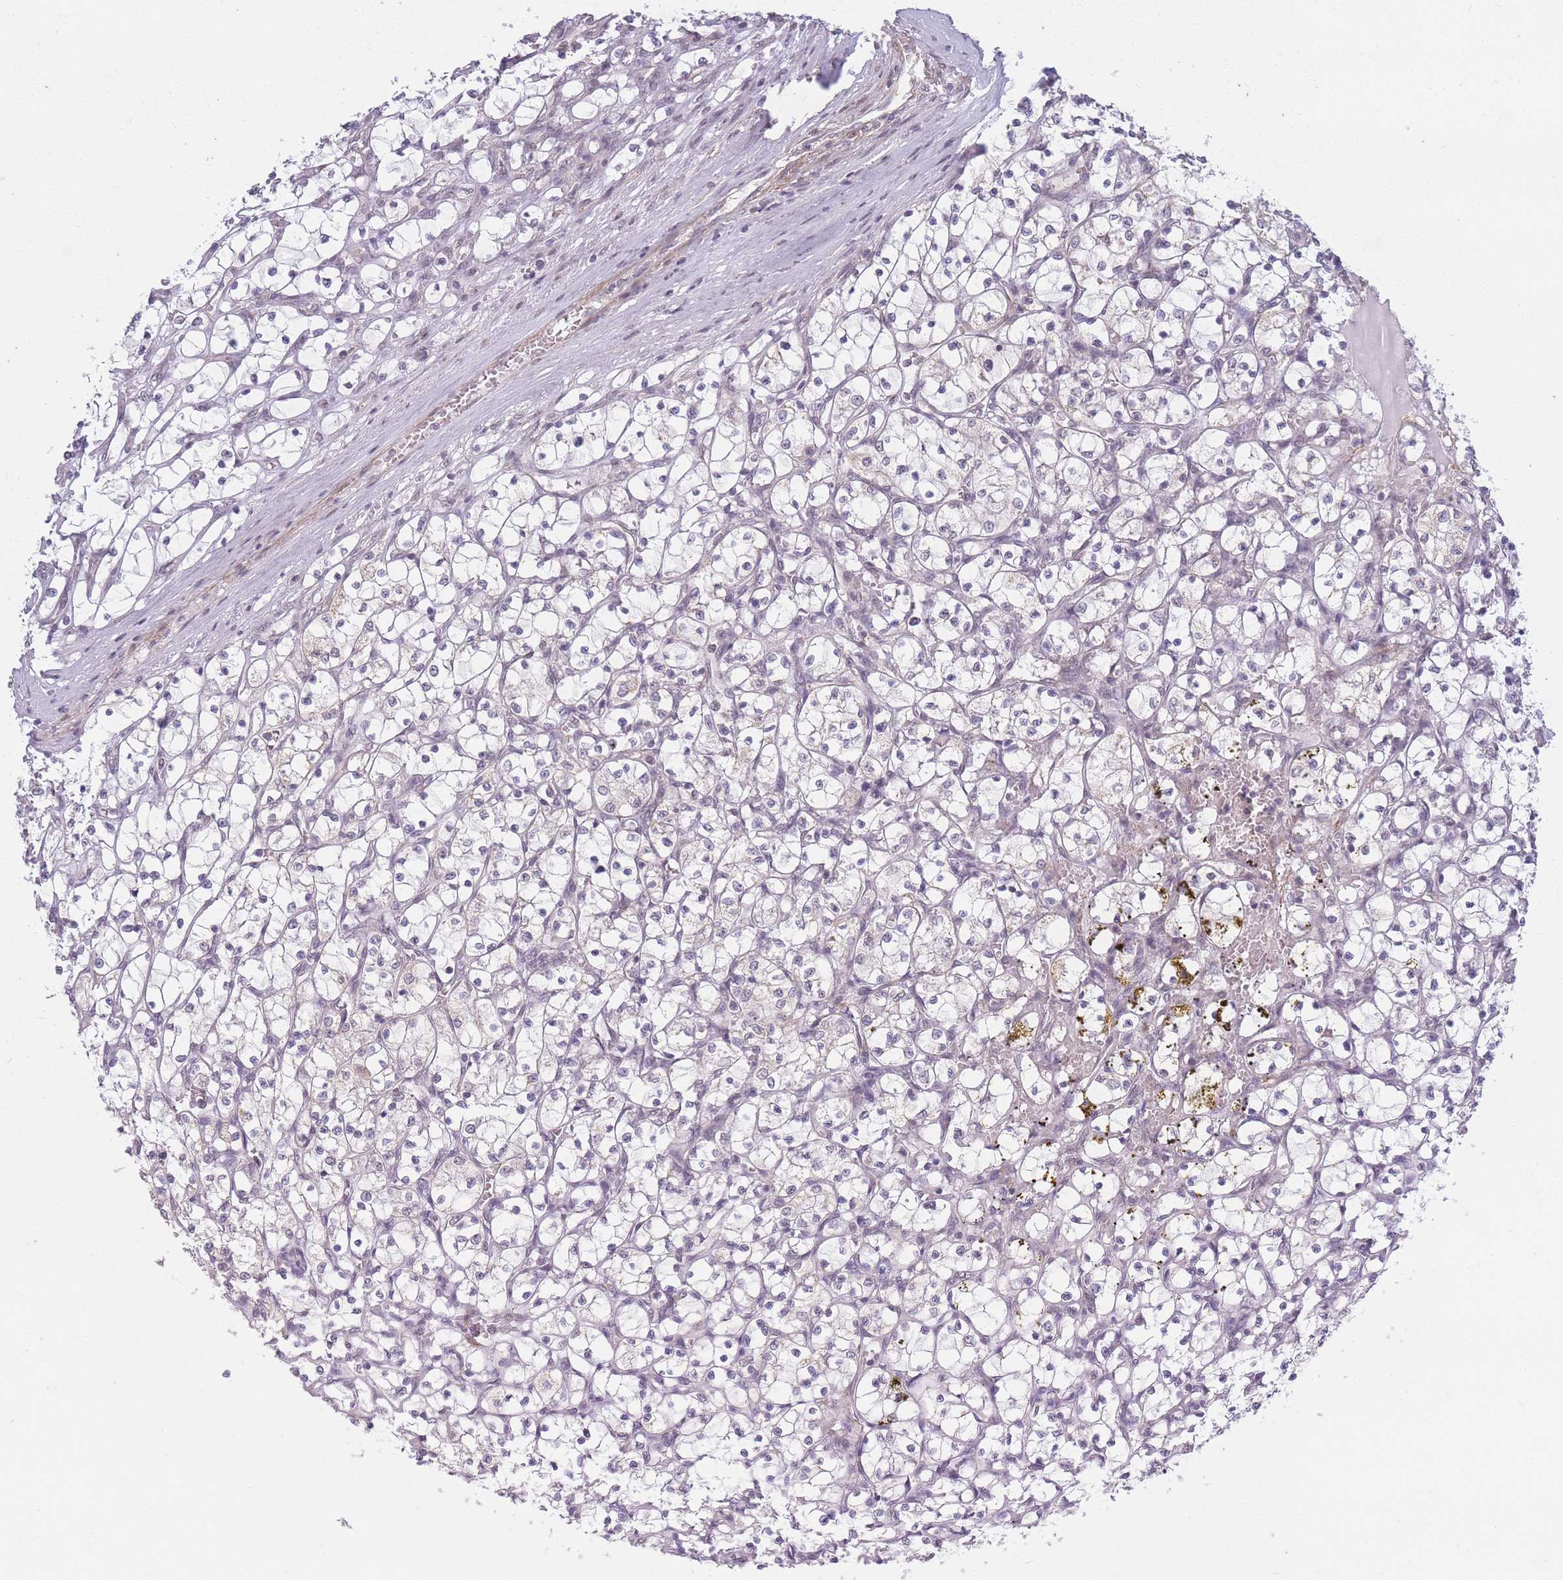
{"staining": {"intensity": "negative", "quantity": "none", "location": "none"}, "tissue": "renal cancer", "cell_type": "Tumor cells", "image_type": "cancer", "snomed": [{"axis": "morphology", "description": "Adenocarcinoma, NOS"}, {"axis": "topography", "description": "Kidney"}], "caption": "Immunohistochemistry (IHC) of human adenocarcinoma (renal) reveals no positivity in tumor cells.", "gene": "SIN3B", "patient": {"sex": "female", "age": 69}}